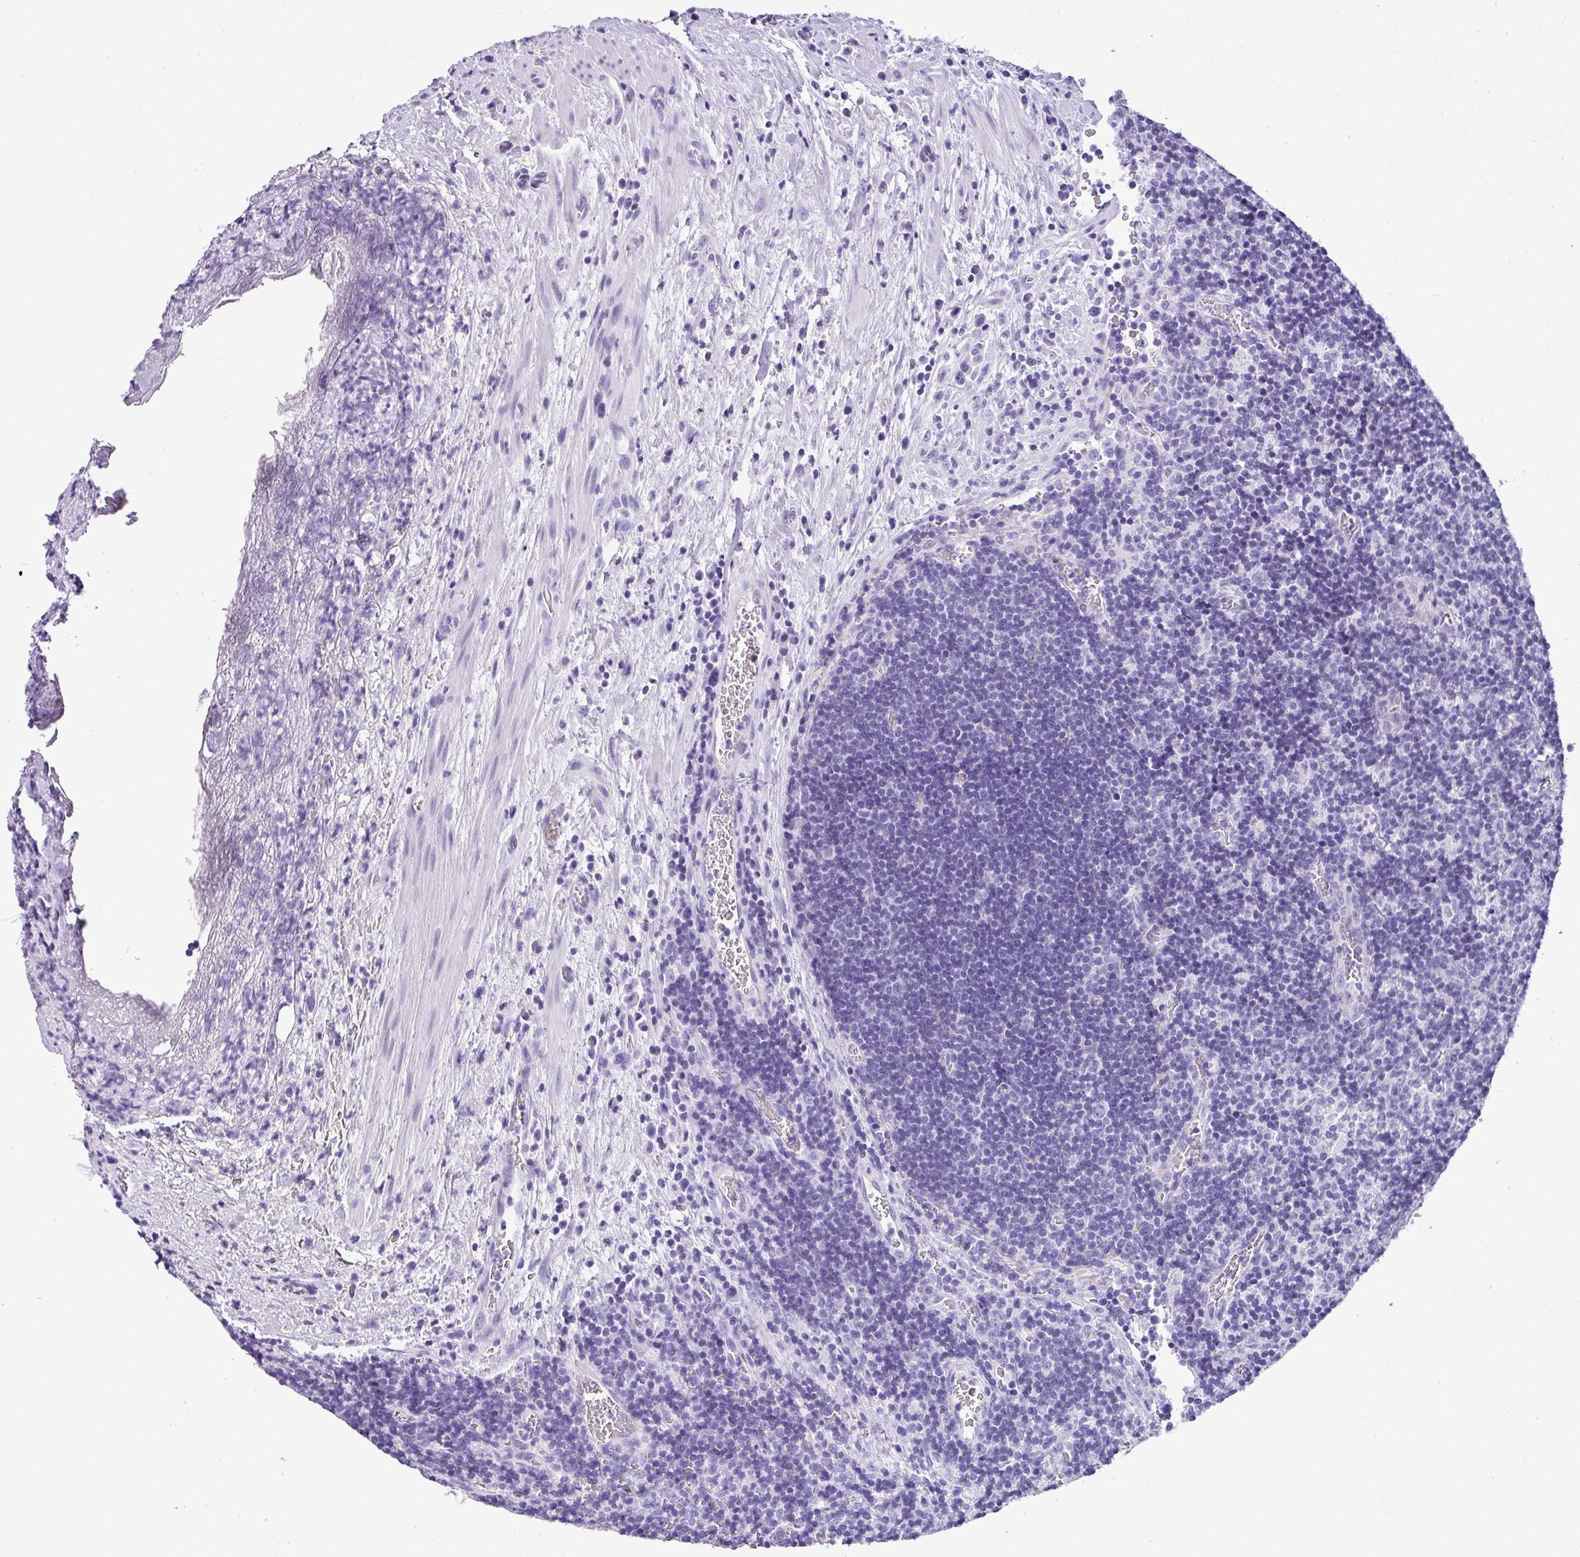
{"staining": {"intensity": "negative", "quantity": "none", "location": "none"}, "tissue": "lymph node", "cell_type": "Germinal center cells", "image_type": "normal", "snomed": [{"axis": "morphology", "description": "Normal tissue, NOS"}, {"axis": "topography", "description": "Lymph node"}], "caption": "Germinal center cells show no significant protein positivity in unremarkable lymph node.", "gene": "MUC21", "patient": {"sex": "male", "age": 50}}